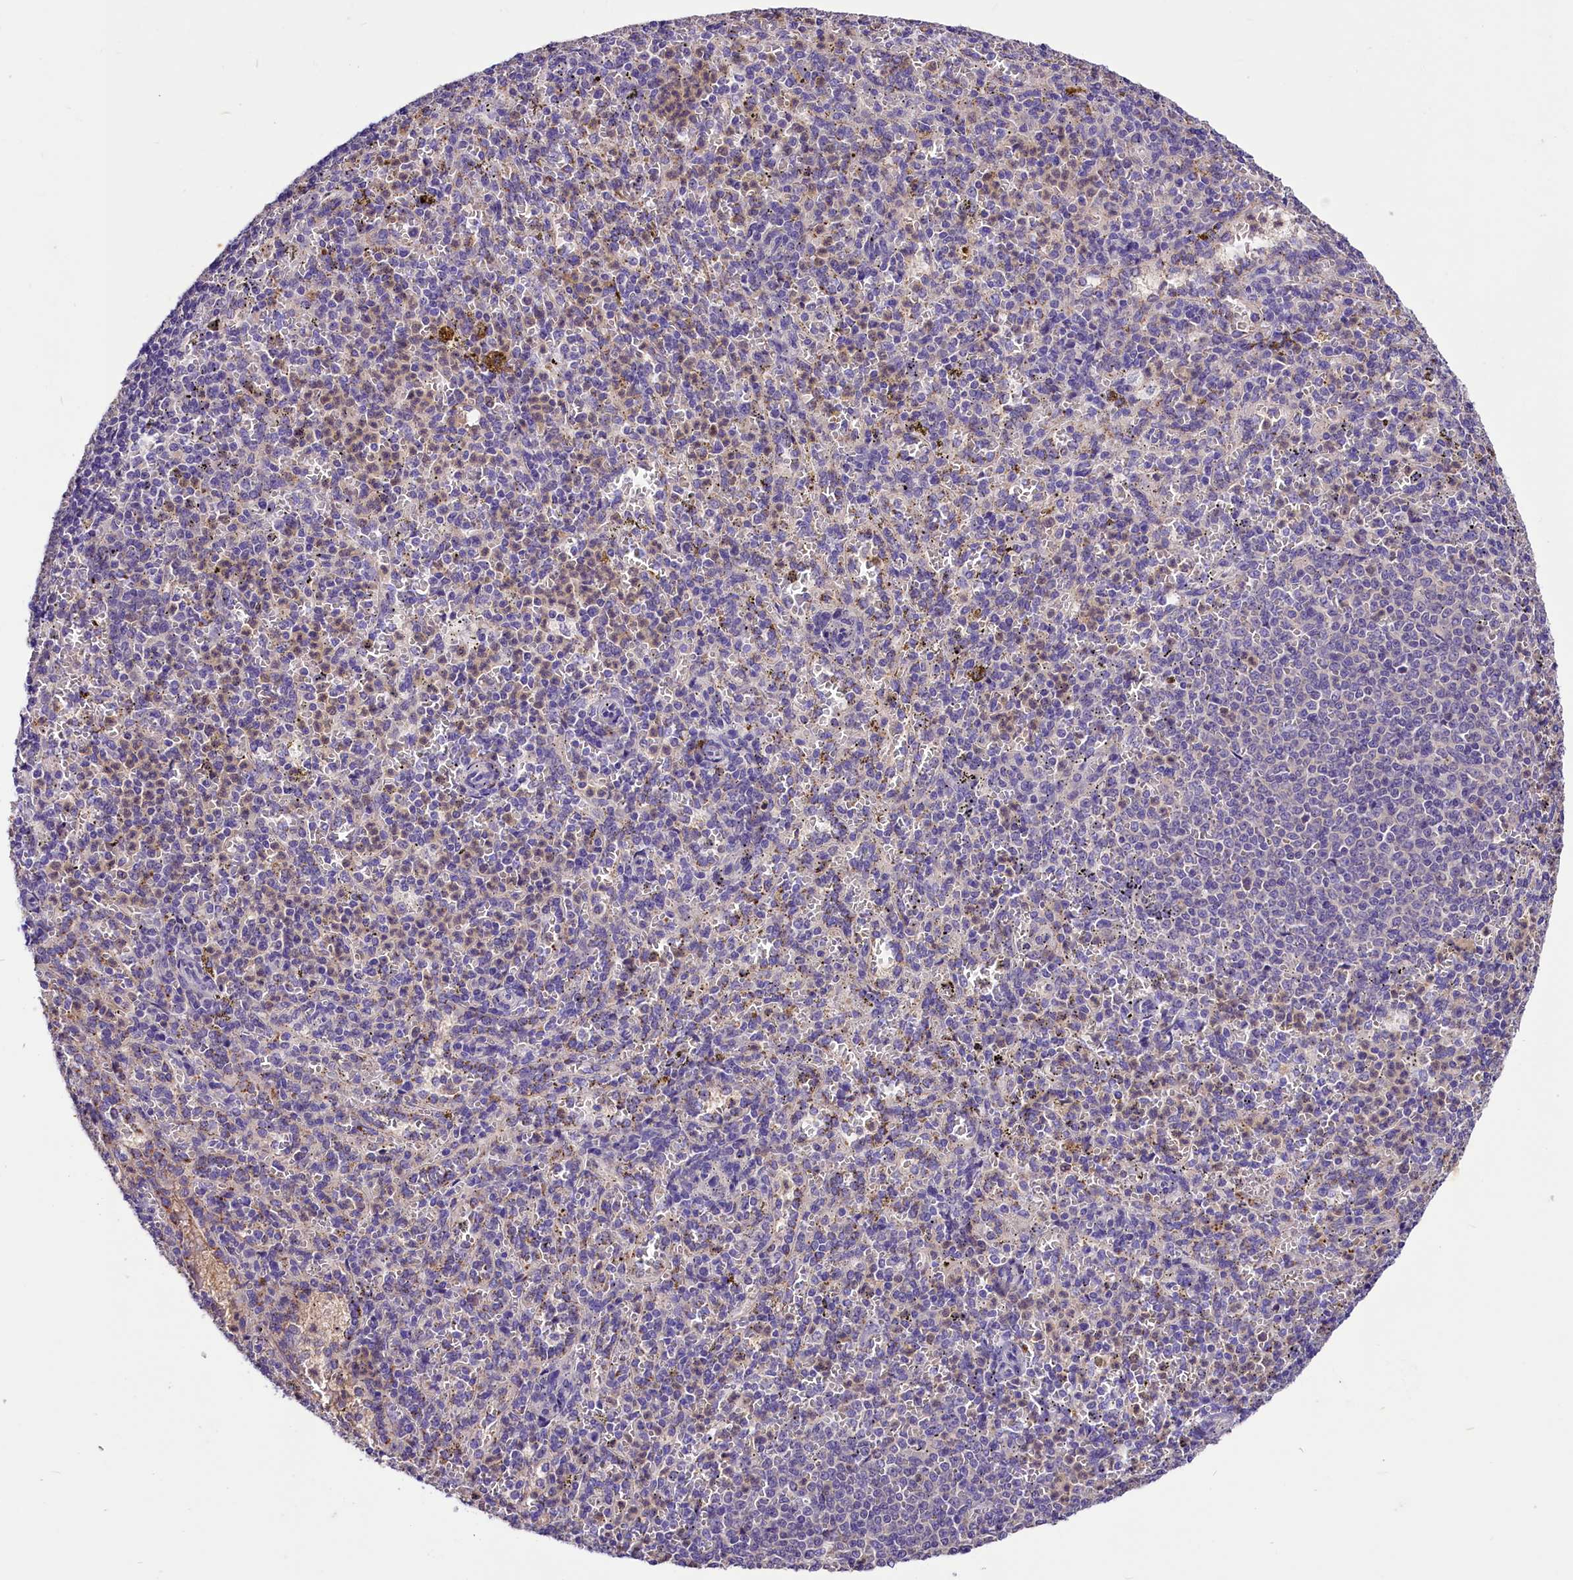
{"staining": {"intensity": "negative", "quantity": "none", "location": "none"}, "tissue": "spleen", "cell_type": "Cells in red pulp", "image_type": "normal", "snomed": [{"axis": "morphology", "description": "Normal tissue, NOS"}, {"axis": "topography", "description": "Spleen"}], "caption": "The micrograph shows no staining of cells in red pulp in benign spleen. The staining was performed using DAB (3,3'-diaminobenzidine) to visualize the protein expression in brown, while the nuclei were stained in blue with hematoxylin (Magnification: 20x).", "gene": "ARMC6", "patient": {"sex": "female", "age": 21}}